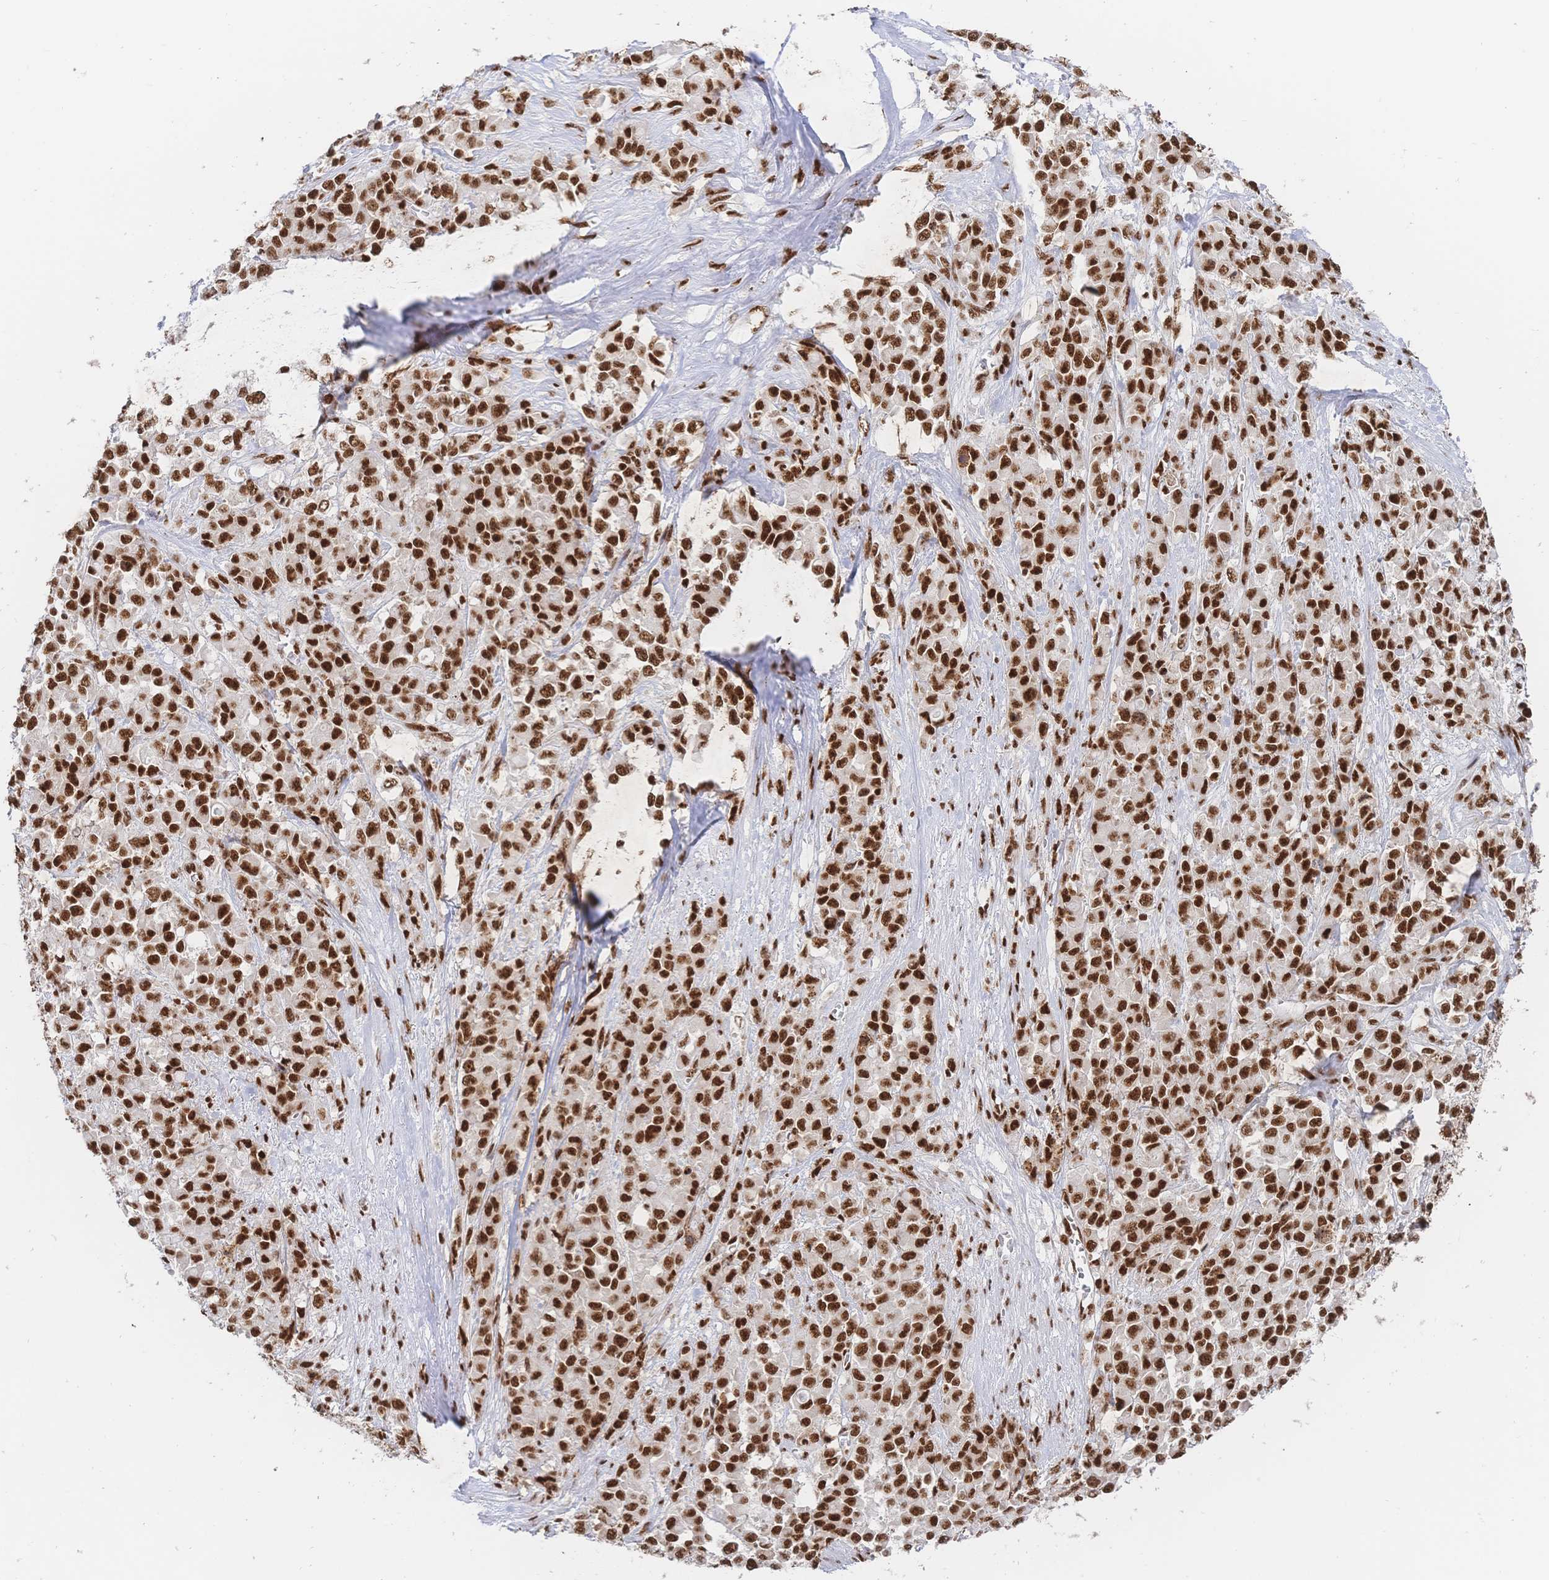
{"staining": {"intensity": "strong", "quantity": ">75%", "location": "nuclear"}, "tissue": "stomach cancer", "cell_type": "Tumor cells", "image_type": "cancer", "snomed": [{"axis": "morphology", "description": "Adenocarcinoma, NOS"}, {"axis": "topography", "description": "Stomach"}], "caption": "Protein staining of stomach adenocarcinoma tissue reveals strong nuclear staining in about >75% of tumor cells.", "gene": "SRSF1", "patient": {"sex": "female", "age": 76}}